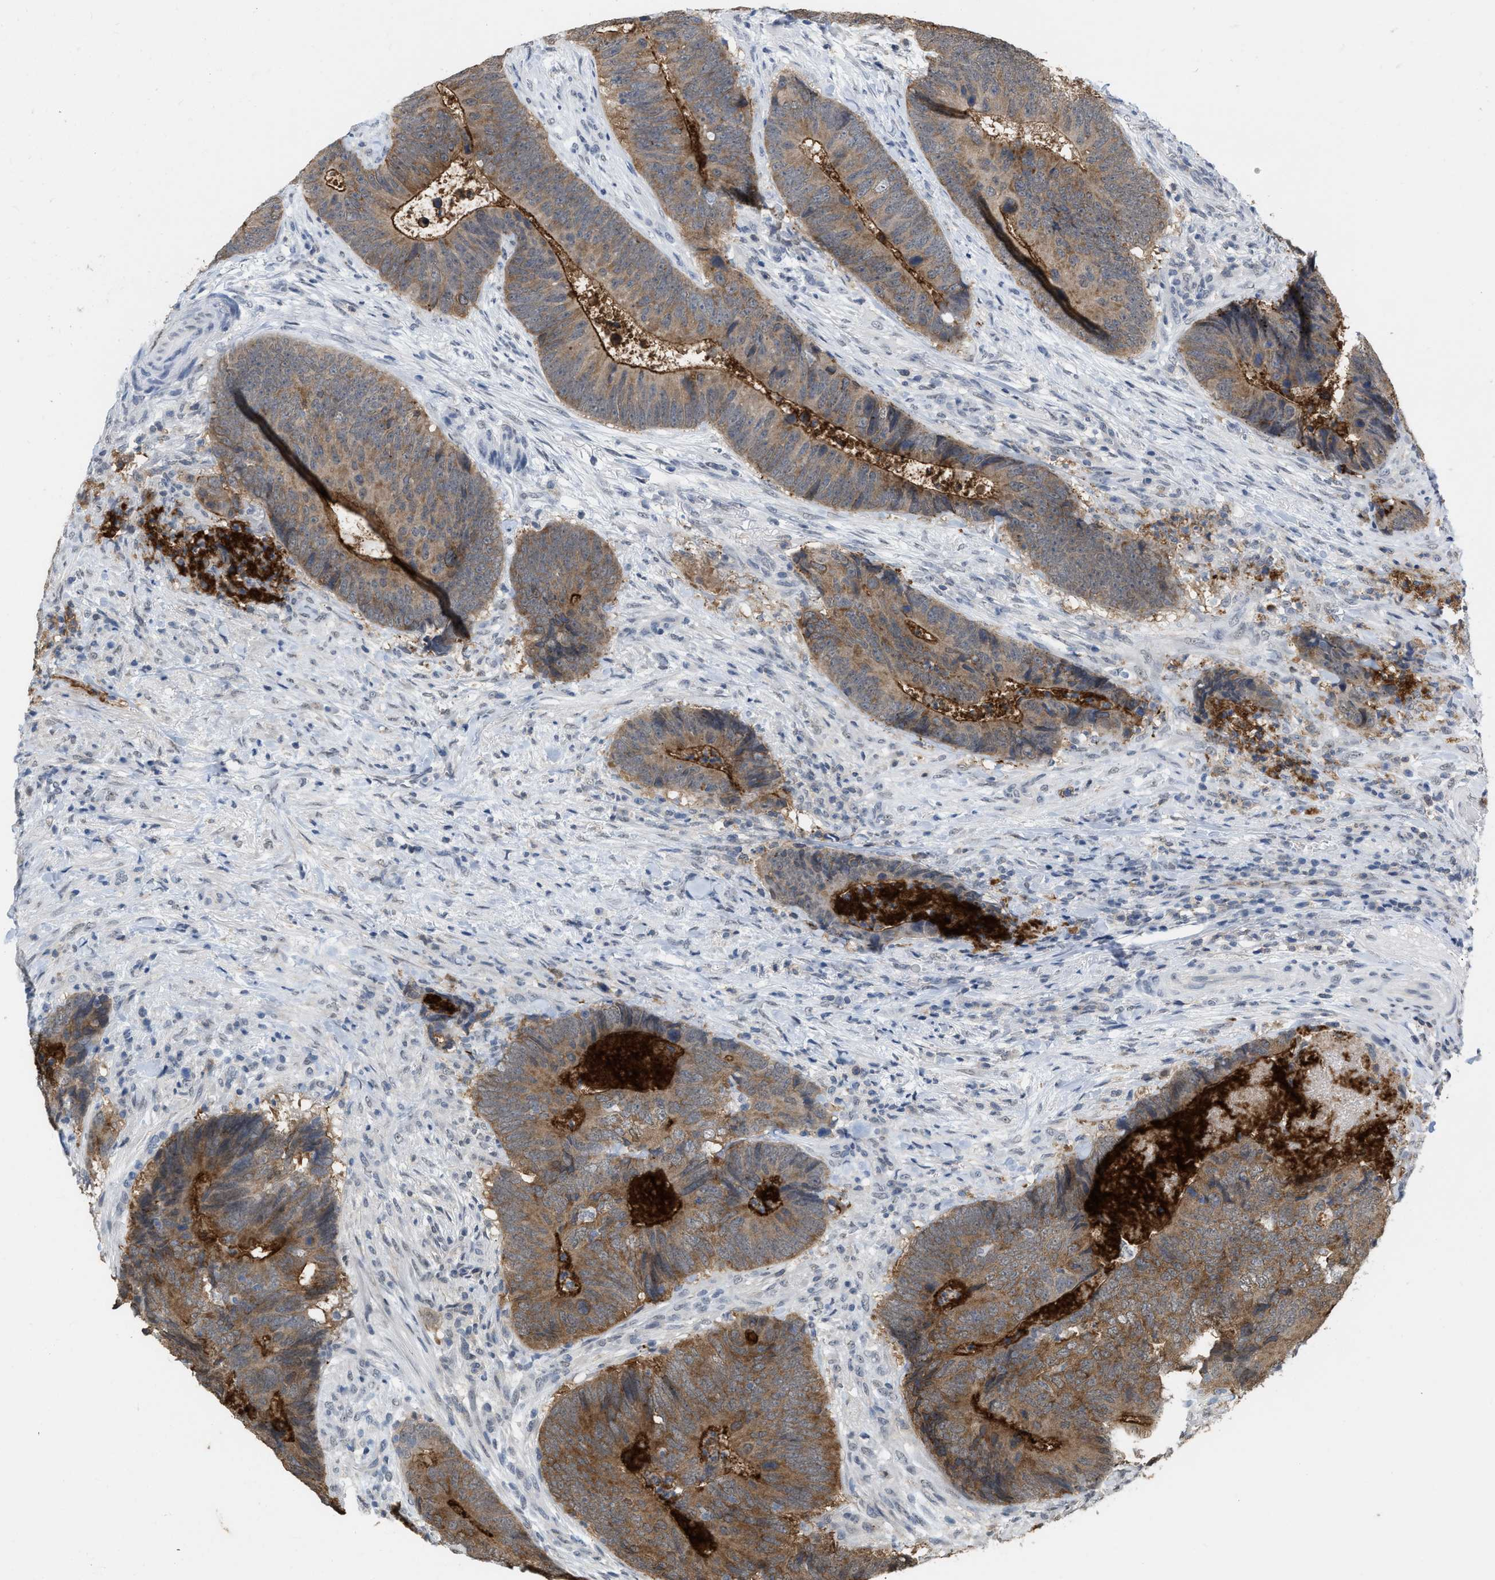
{"staining": {"intensity": "moderate", "quantity": ">75%", "location": "cytoplasmic/membranous"}, "tissue": "colorectal cancer", "cell_type": "Tumor cells", "image_type": "cancer", "snomed": [{"axis": "morphology", "description": "Adenocarcinoma, NOS"}, {"axis": "topography", "description": "Colon"}], "caption": "Protein positivity by IHC shows moderate cytoplasmic/membranous staining in approximately >75% of tumor cells in colorectal adenocarcinoma.", "gene": "BAIAP2L1", "patient": {"sex": "male", "age": 56}}